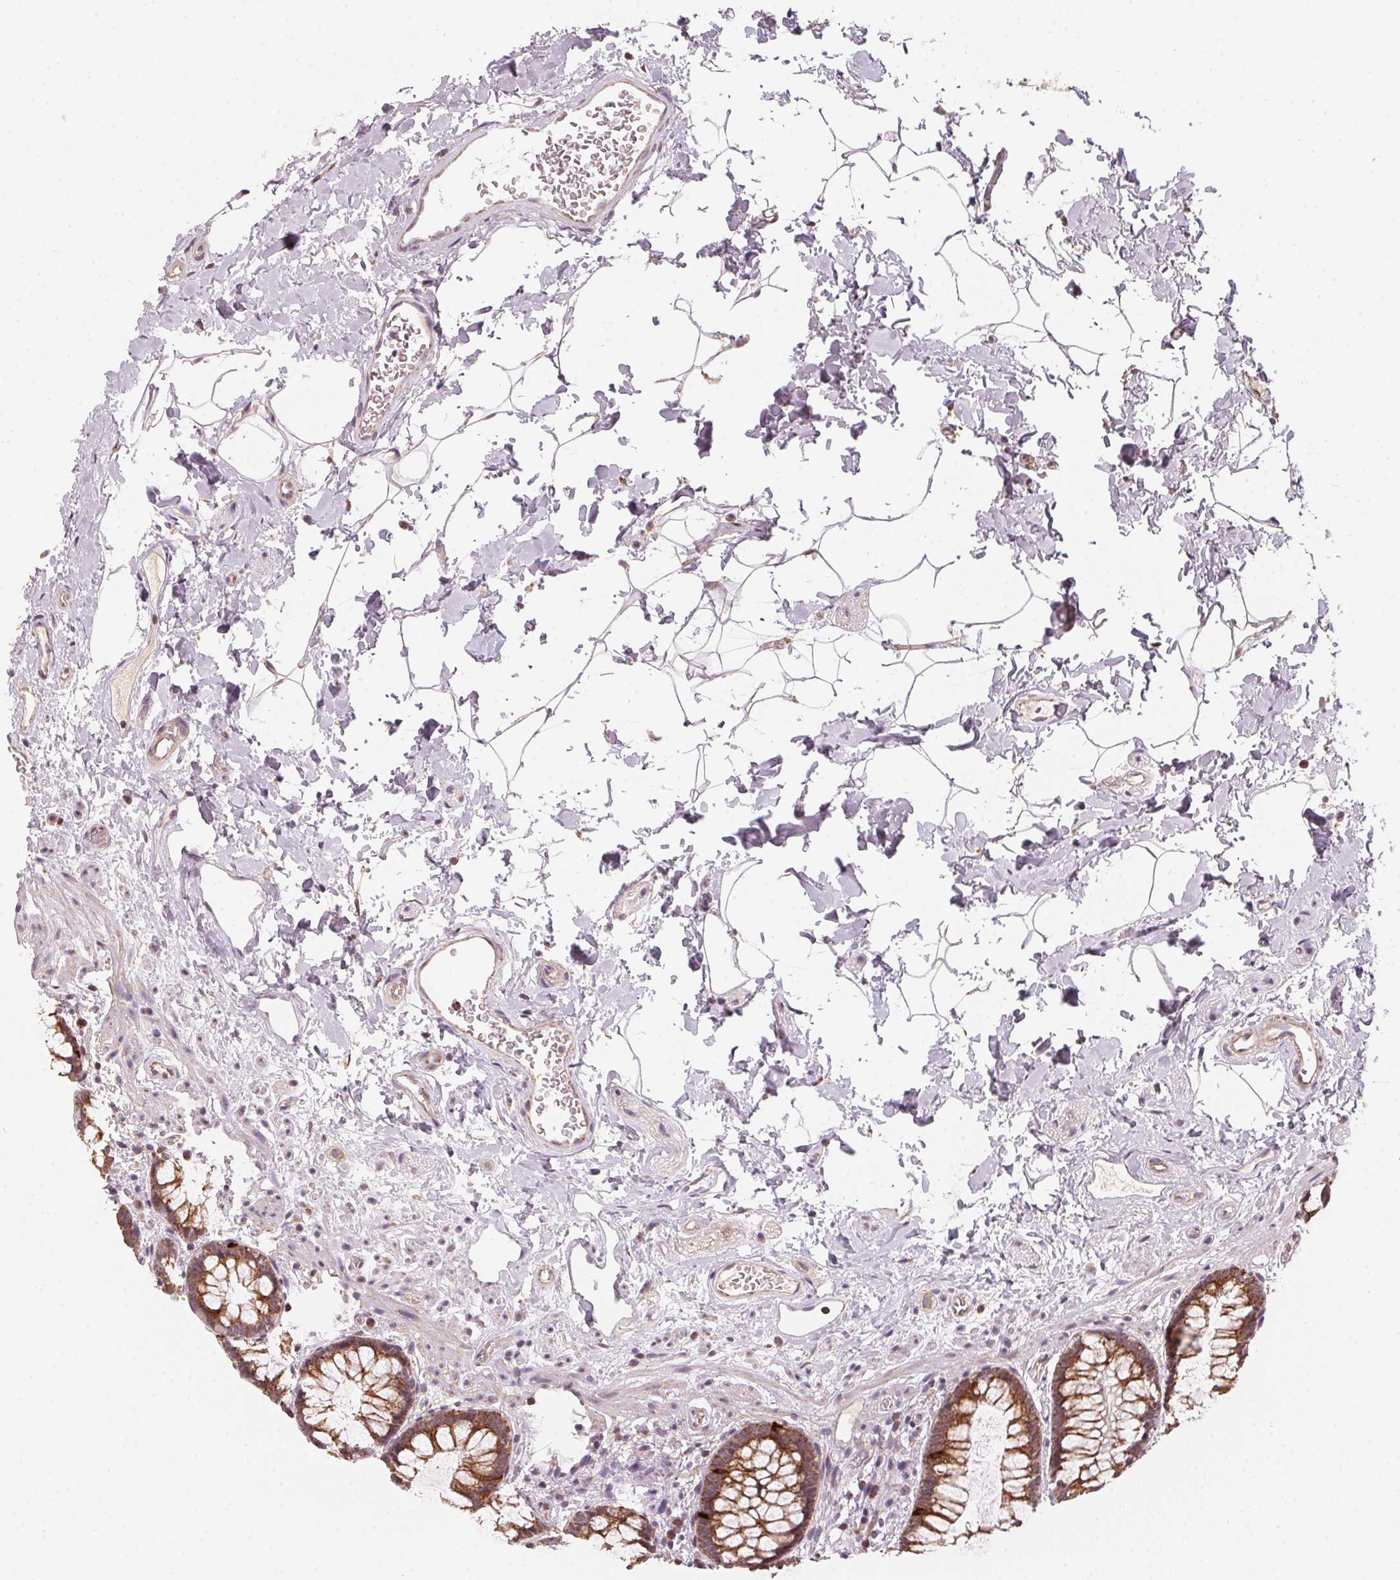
{"staining": {"intensity": "strong", "quantity": ">75%", "location": "cytoplasmic/membranous"}, "tissue": "rectum", "cell_type": "Glandular cells", "image_type": "normal", "snomed": [{"axis": "morphology", "description": "Normal tissue, NOS"}, {"axis": "topography", "description": "Rectum"}], "caption": "Glandular cells display strong cytoplasmic/membranous staining in about >75% of cells in normal rectum. (DAB (3,3'-diaminobenzidine) = brown stain, brightfield microscopy at high magnification).", "gene": "MATCAP1", "patient": {"sex": "female", "age": 62}}